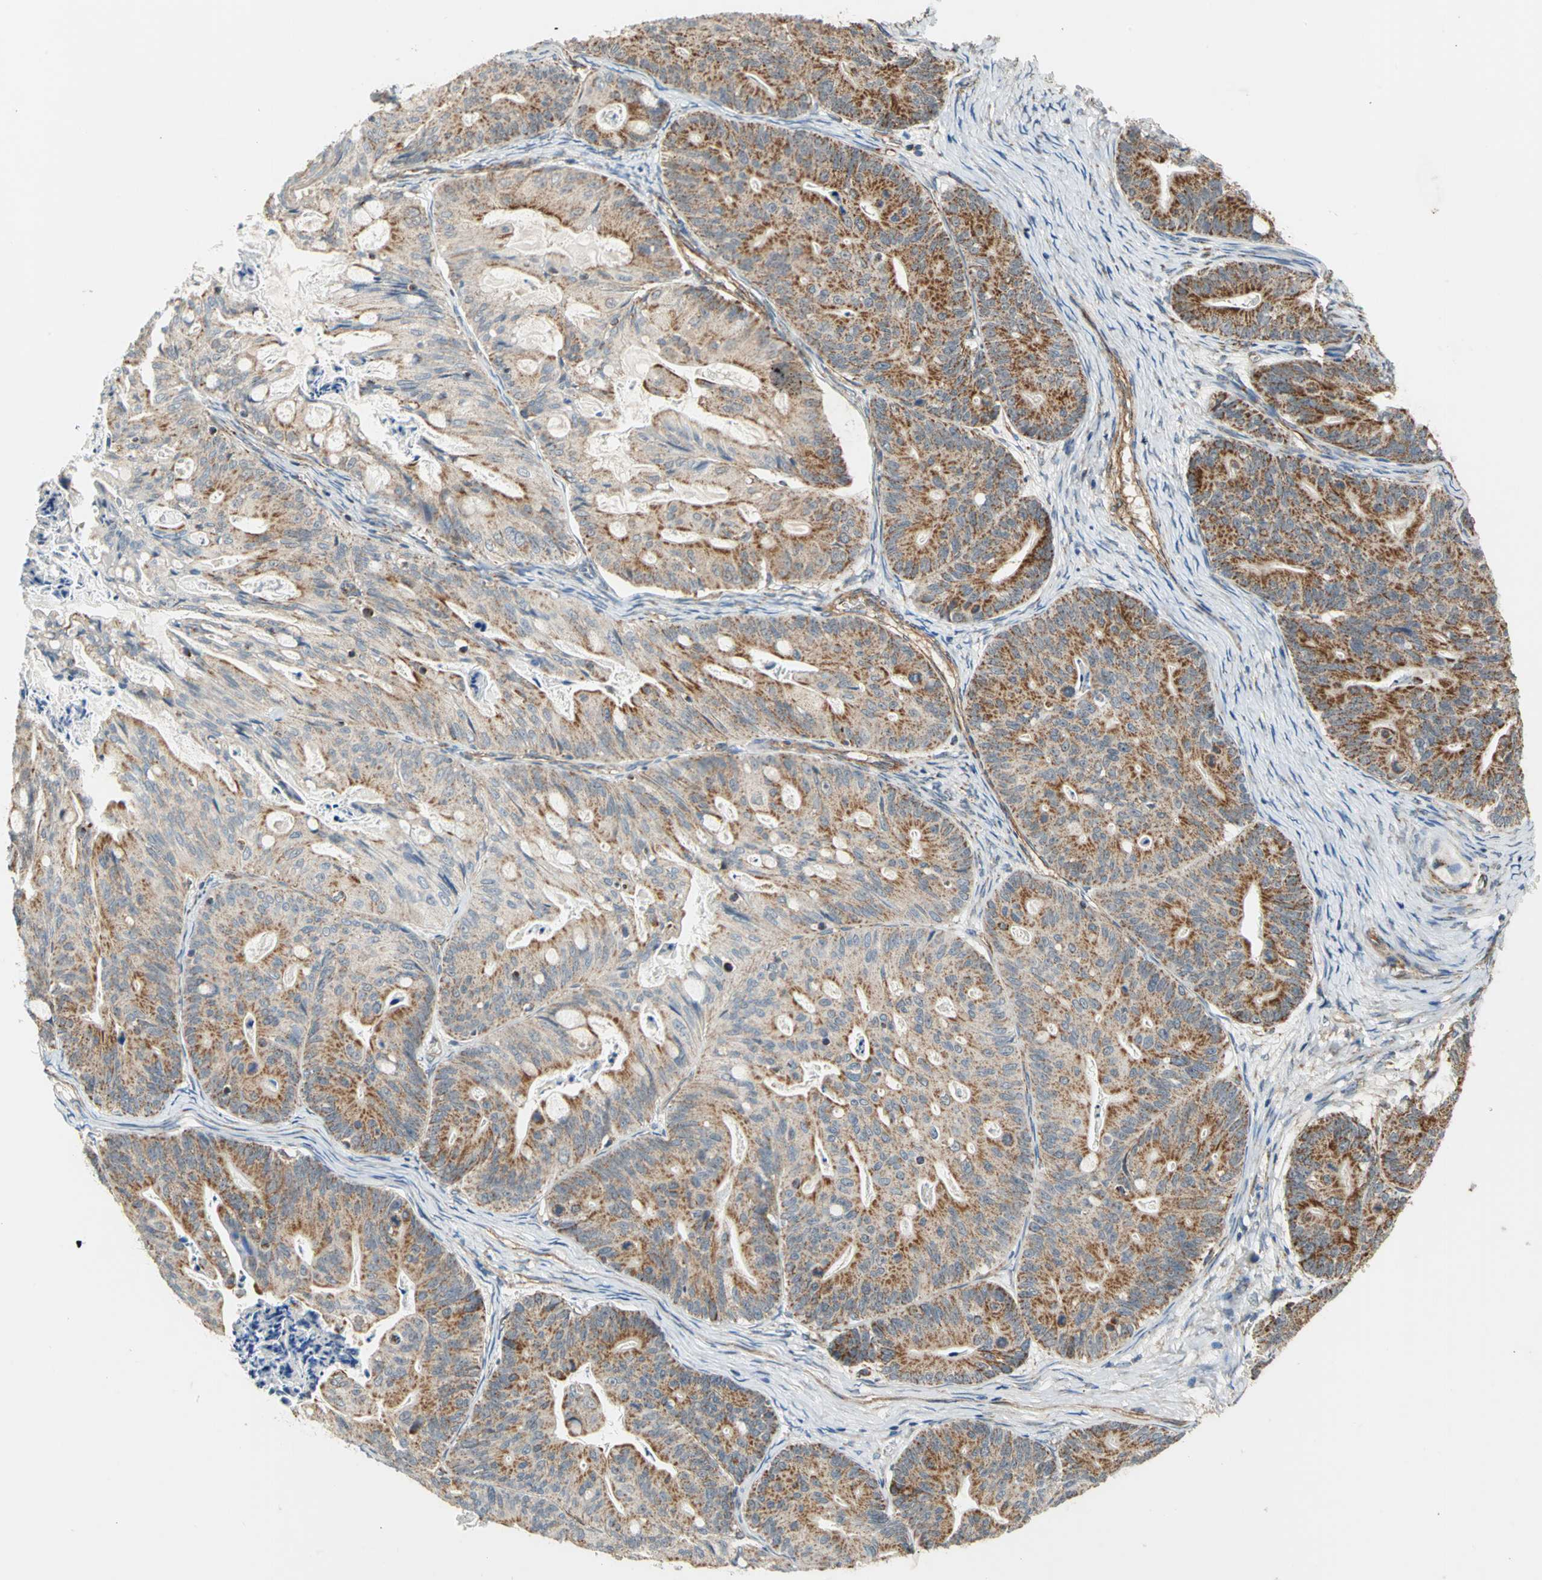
{"staining": {"intensity": "moderate", "quantity": ">75%", "location": "cytoplasmic/membranous"}, "tissue": "ovarian cancer", "cell_type": "Tumor cells", "image_type": "cancer", "snomed": [{"axis": "morphology", "description": "Cystadenocarcinoma, mucinous, NOS"}, {"axis": "topography", "description": "Ovary"}], "caption": "Ovarian cancer stained with DAB immunohistochemistry (IHC) exhibits medium levels of moderate cytoplasmic/membranous staining in about >75% of tumor cells.", "gene": "MRPS22", "patient": {"sex": "female", "age": 36}}